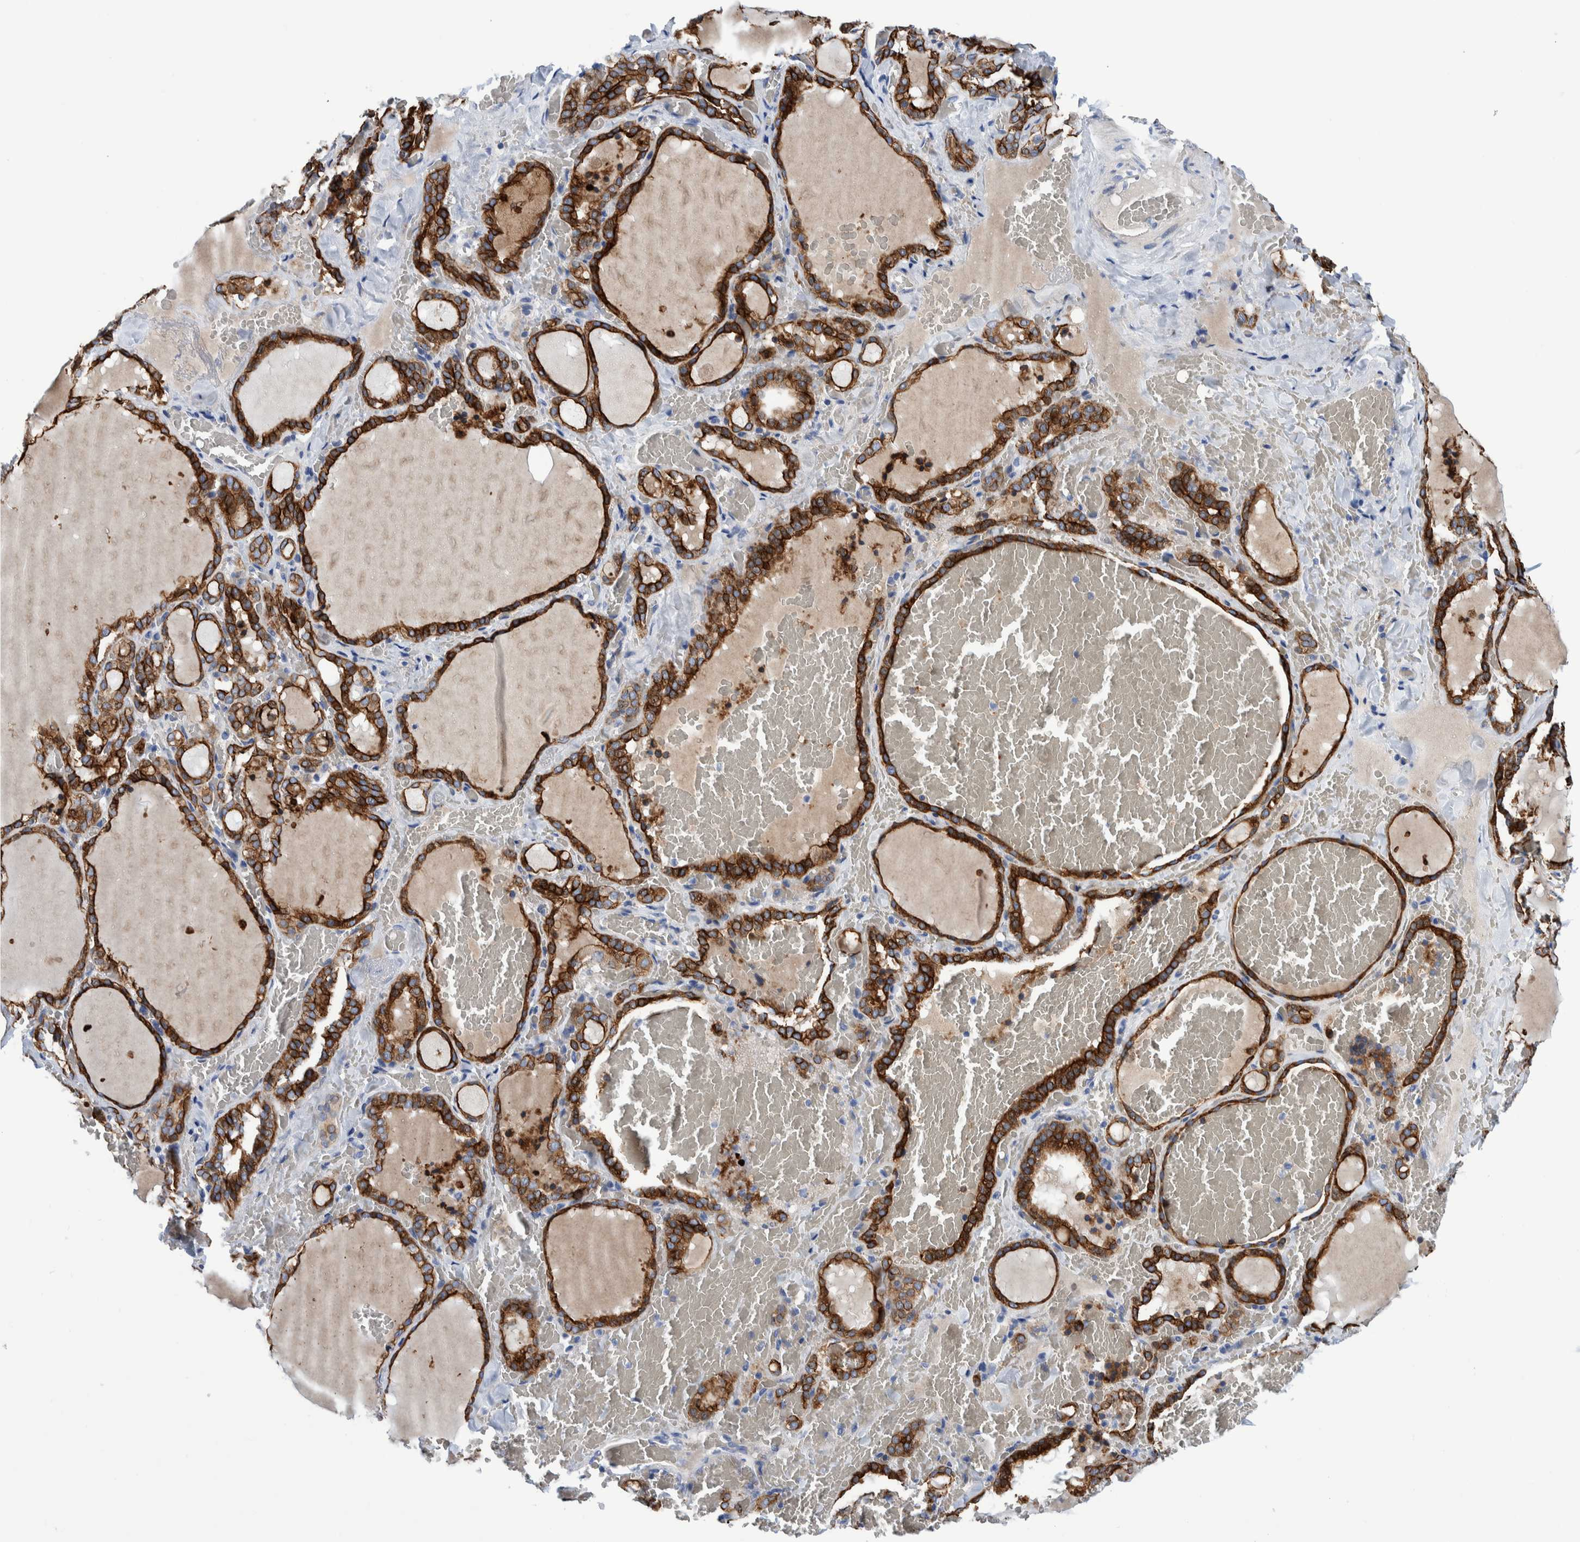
{"staining": {"intensity": "strong", "quantity": ">75%", "location": "cytoplasmic/membranous"}, "tissue": "thyroid gland", "cell_type": "Glandular cells", "image_type": "normal", "snomed": [{"axis": "morphology", "description": "Normal tissue, NOS"}, {"axis": "topography", "description": "Thyroid gland"}], "caption": "Thyroid gland stained with DAB (3,3'-diaminobenzidine) IHC shows high levels of strong cytoplasmic/membranous expression in about >75% of glandular cells. The staining was performed using DAB (3,3'-diaminobenzidine), with brown indicating positive protein expression. Nuclei are stained blue with hematoxylin.", "gene": "MKS1", "patient": {"sex": "female", "age": 22}}